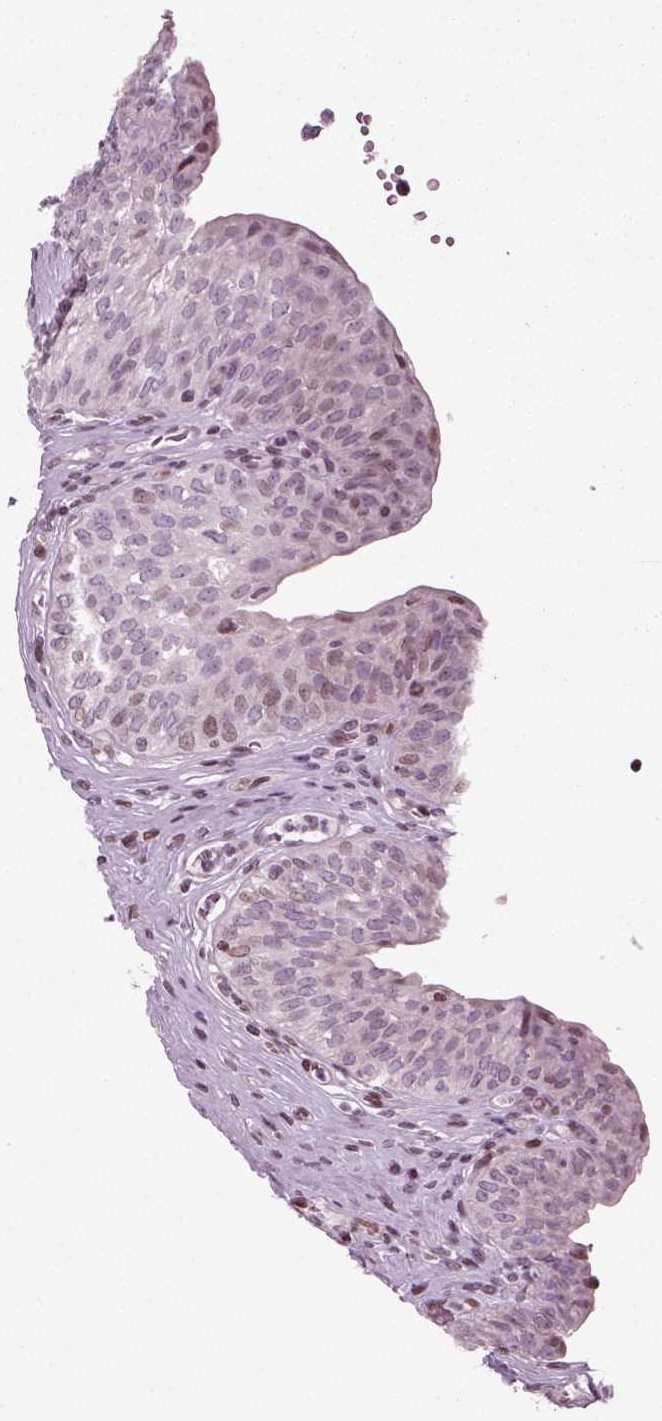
{"staining": {"intensity": "weak", "quantity": "<25%", "location": "nuclear"}, "tissue": "urinary bladder", "cell_type": "Urothelial cells", "image_type": "normal", "snomed": [{"axis": "morphology", "description": "Normal tissue, NOS"}, {"axis": "topography", "description": "Urinary bladder"}], "caption": "Immunohistochemical staining of benign urinary bladder shows no significant expression in urothelial cells. (Immunohistochemistry (ihc), brightfield microscopy, high magnification).", "gene": "HEYL", "patient": {"sex": "male", "age": 66}}